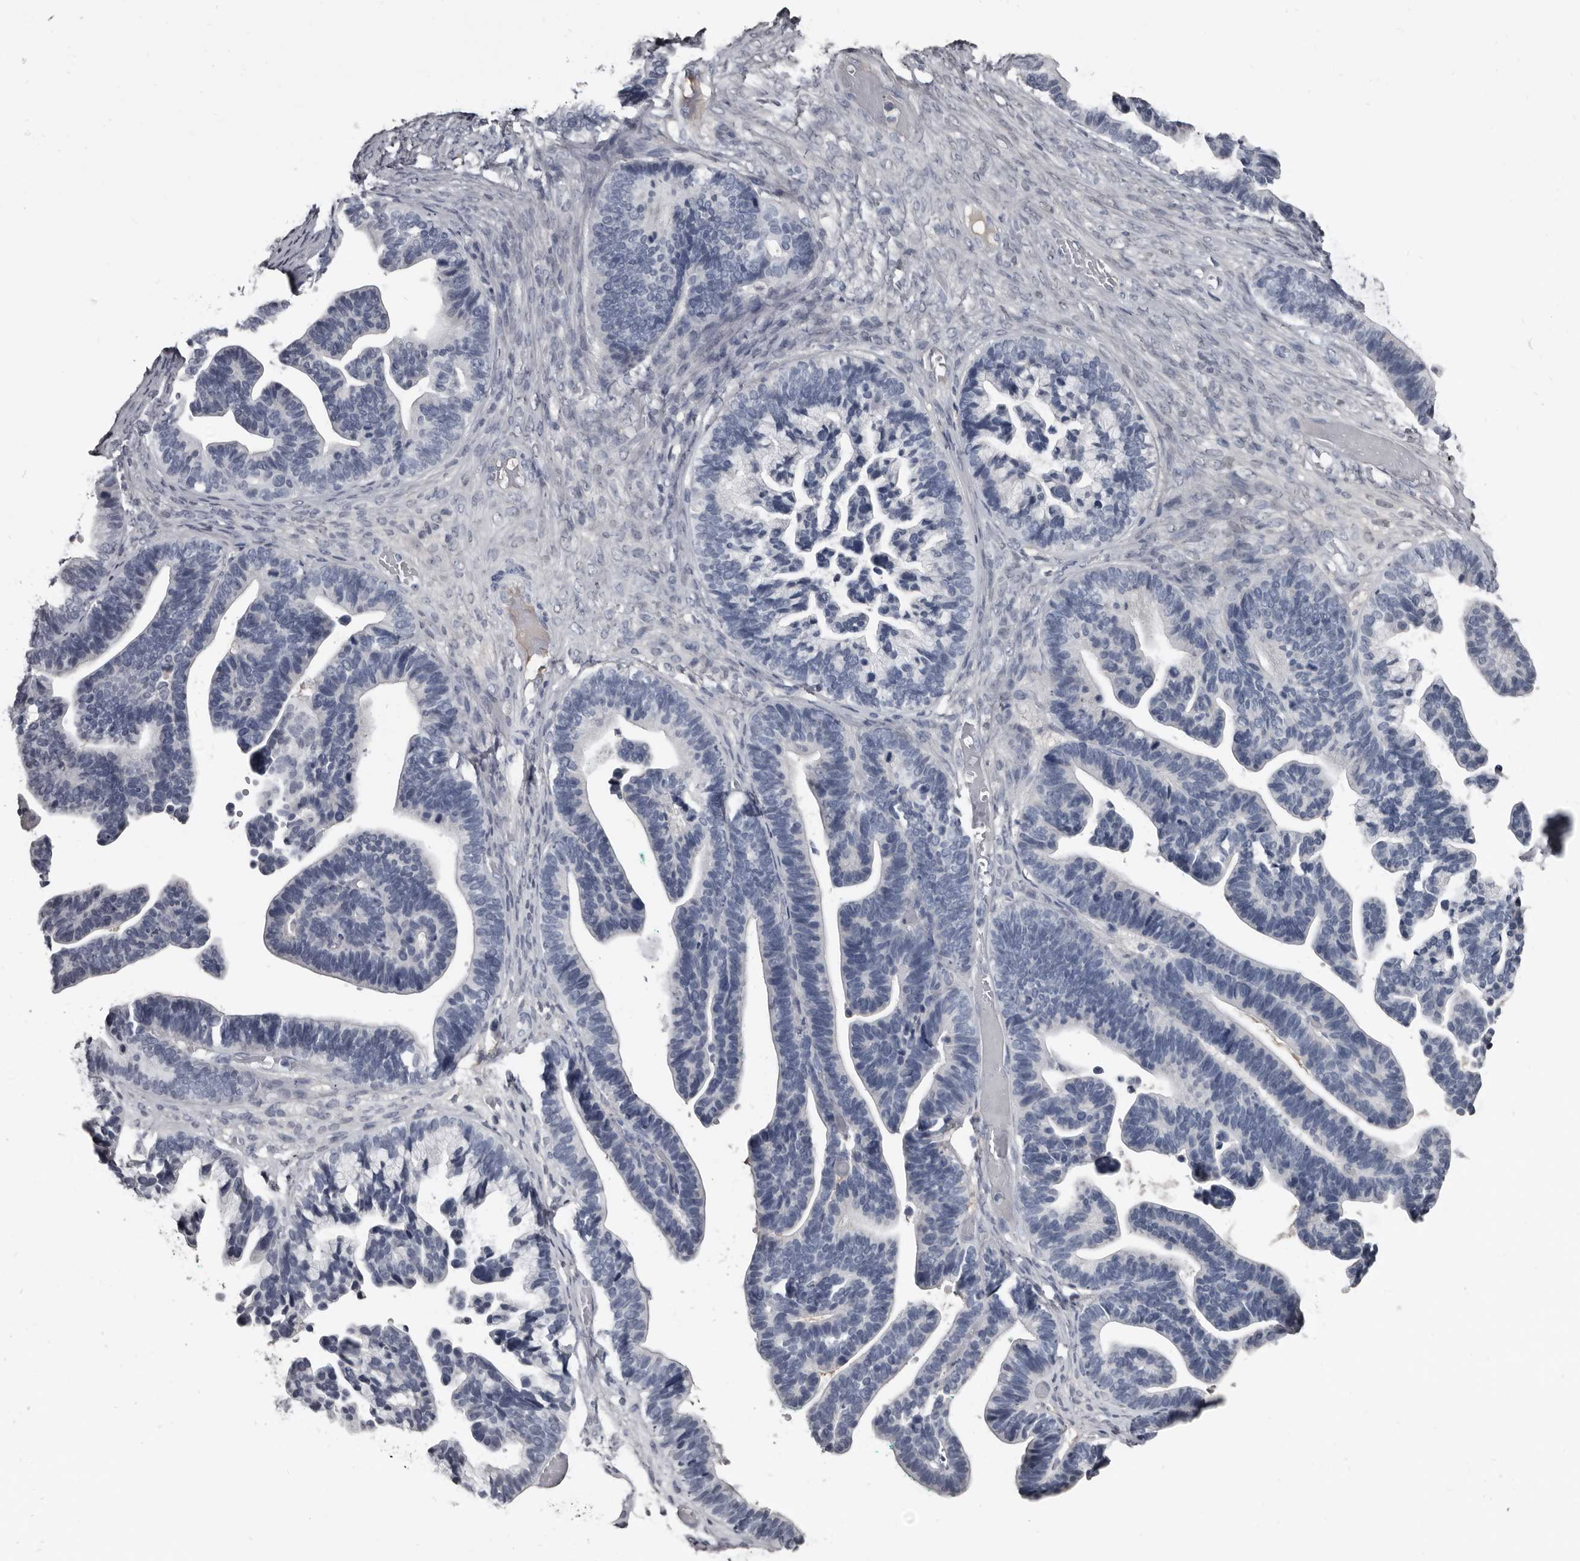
{"staining": {"intensity": "negative", "quantity": "none", "location": "none"}, "tissue": "ovarian cancer", "cell_type": "Tumor cells", "image_type": "cancer", "snomed": [{"axis": "morphology", "description": "Cystadenocarcinoma, serous, NOS"}, {"axis": "topography", "description": "Ovary"}], "caption": "IHC photomicrograph of ovarian serous cystadenocarcinoma stained for a protein (brown), which shows no positivity in tumor cells.", "gene": "GREB1", "patient": {"sex": "female", "age": 56}}